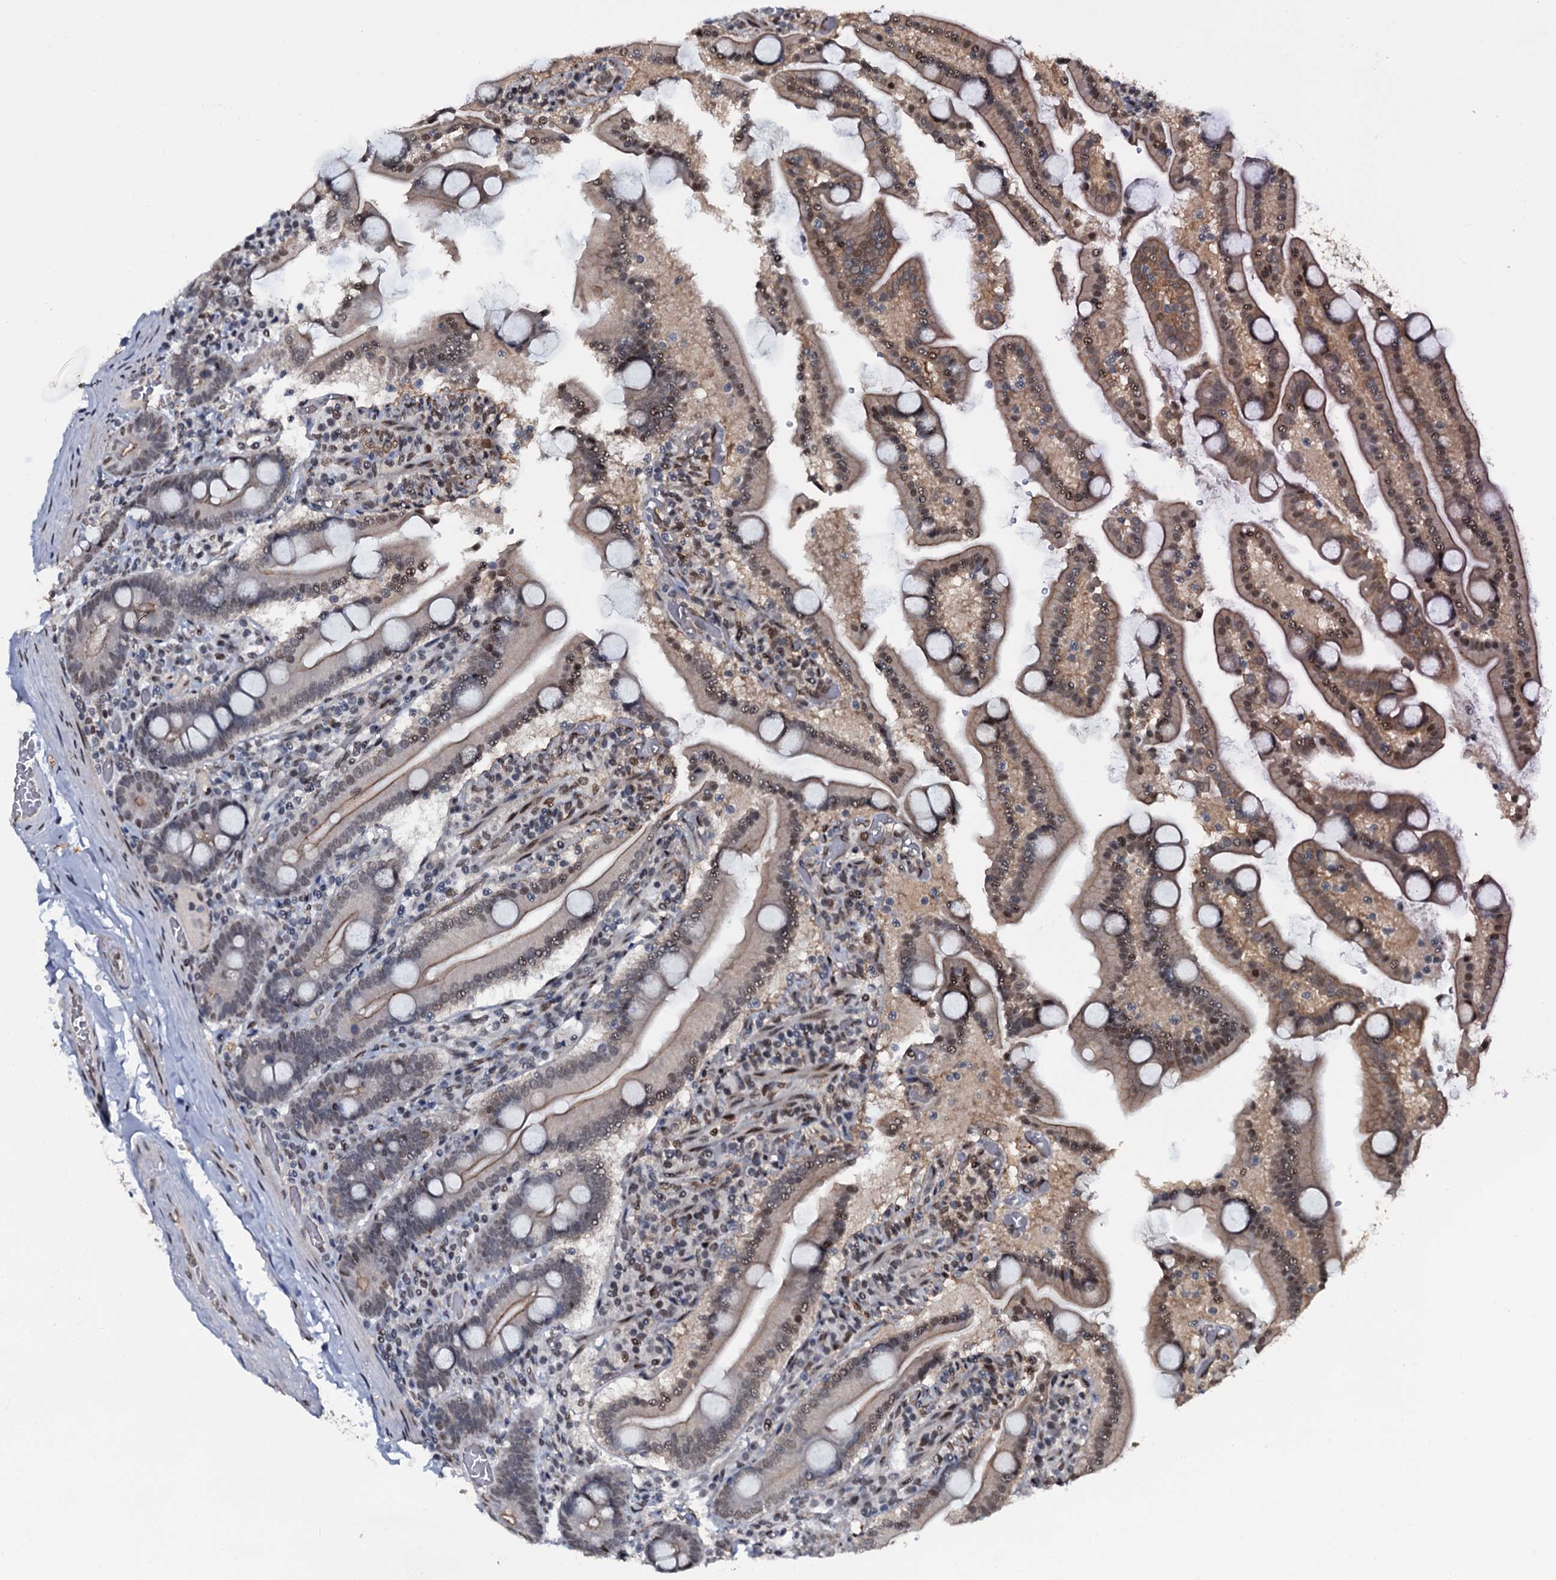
{"staining": {"intensity": "moderate", "quantity": "25%-75%", "location": "cytoplasmic/membranous,nuclear"}, "tissue": "duodenum", "cell_type": "Glandular cells", "image_type": "normal", "snomed": [{"axis": "morphology", "description": "Normal tissue, NOS"}, {"axis": "topography", "description": "Duodenum"}], "caption": "Protein expression analysis of unremarkable human duodenum reveals moderate cytoplasmic/membranous,nuclear positivity in about 25%-75% of glandular cells. Using DAB (3,3'-diaminobenzidine) (brown) and hematoxylin (blue) stains, captured at high magnification using brightfield microscopy.", "gene": "SH2D4B", "patient": {"sex": "male", "age": 55}}